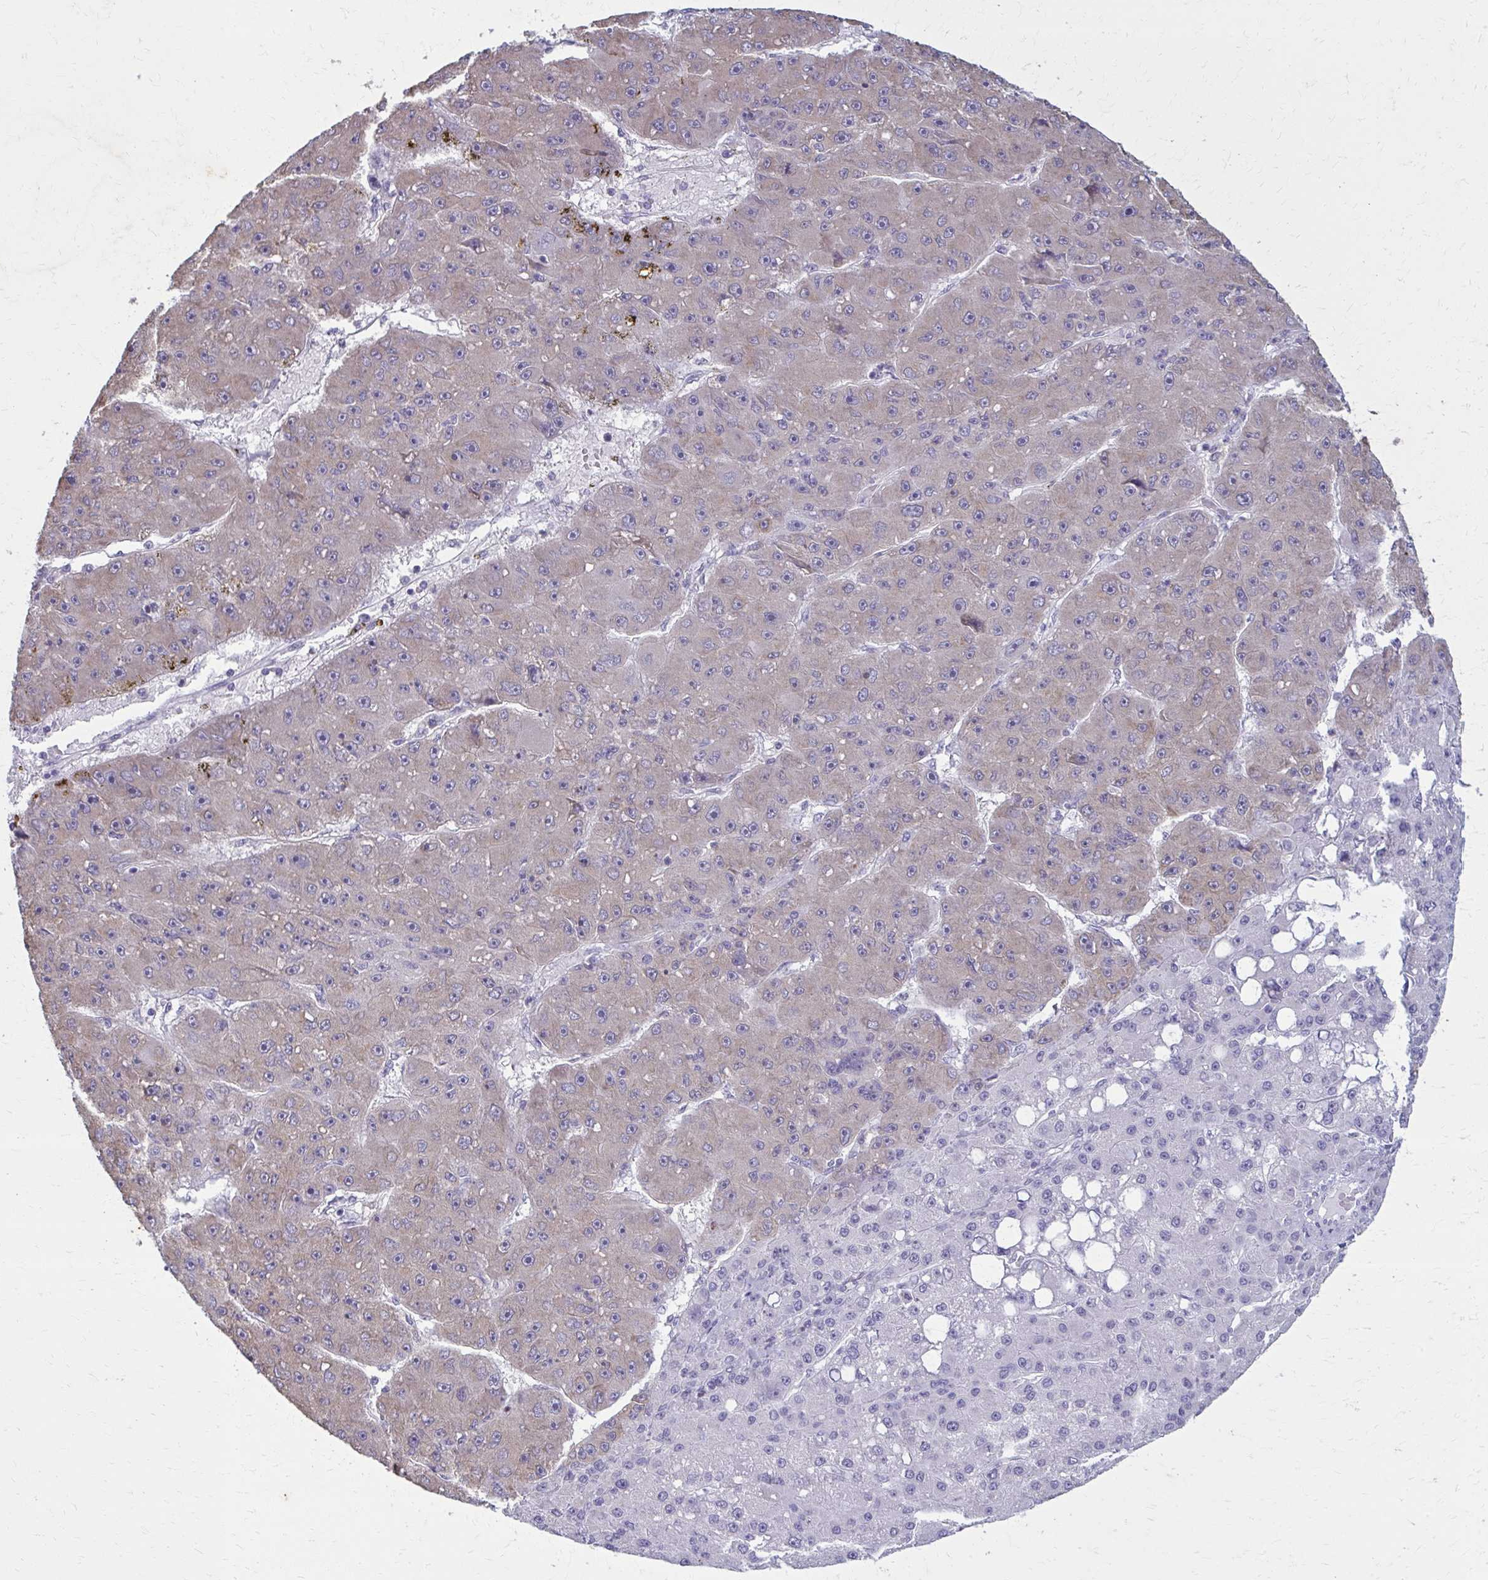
{"staining": {"intensity": "negative", "quantity": "none", "location": "none"}, "tissue": "liver cancer", "cell_type": "Tumor cells", "image_type": "cancer", "snomed": [{"axis": "morphology", "description": "Carcinoma, Hepatocellular, NOS"}, {"axis": "topography", "description": "Liver"}], "caption": "This photomicrograph is of liver cancer stained with immunohistochemistry to label a protein in brown with the nuclei are counter-stained blue. There is no staining in tumor cells. (Immunohistochemistry (ihc), brightfield microscopy, high magnification).", "gene": "CARD9", "patient": {"sex": "male", "age": 67}}